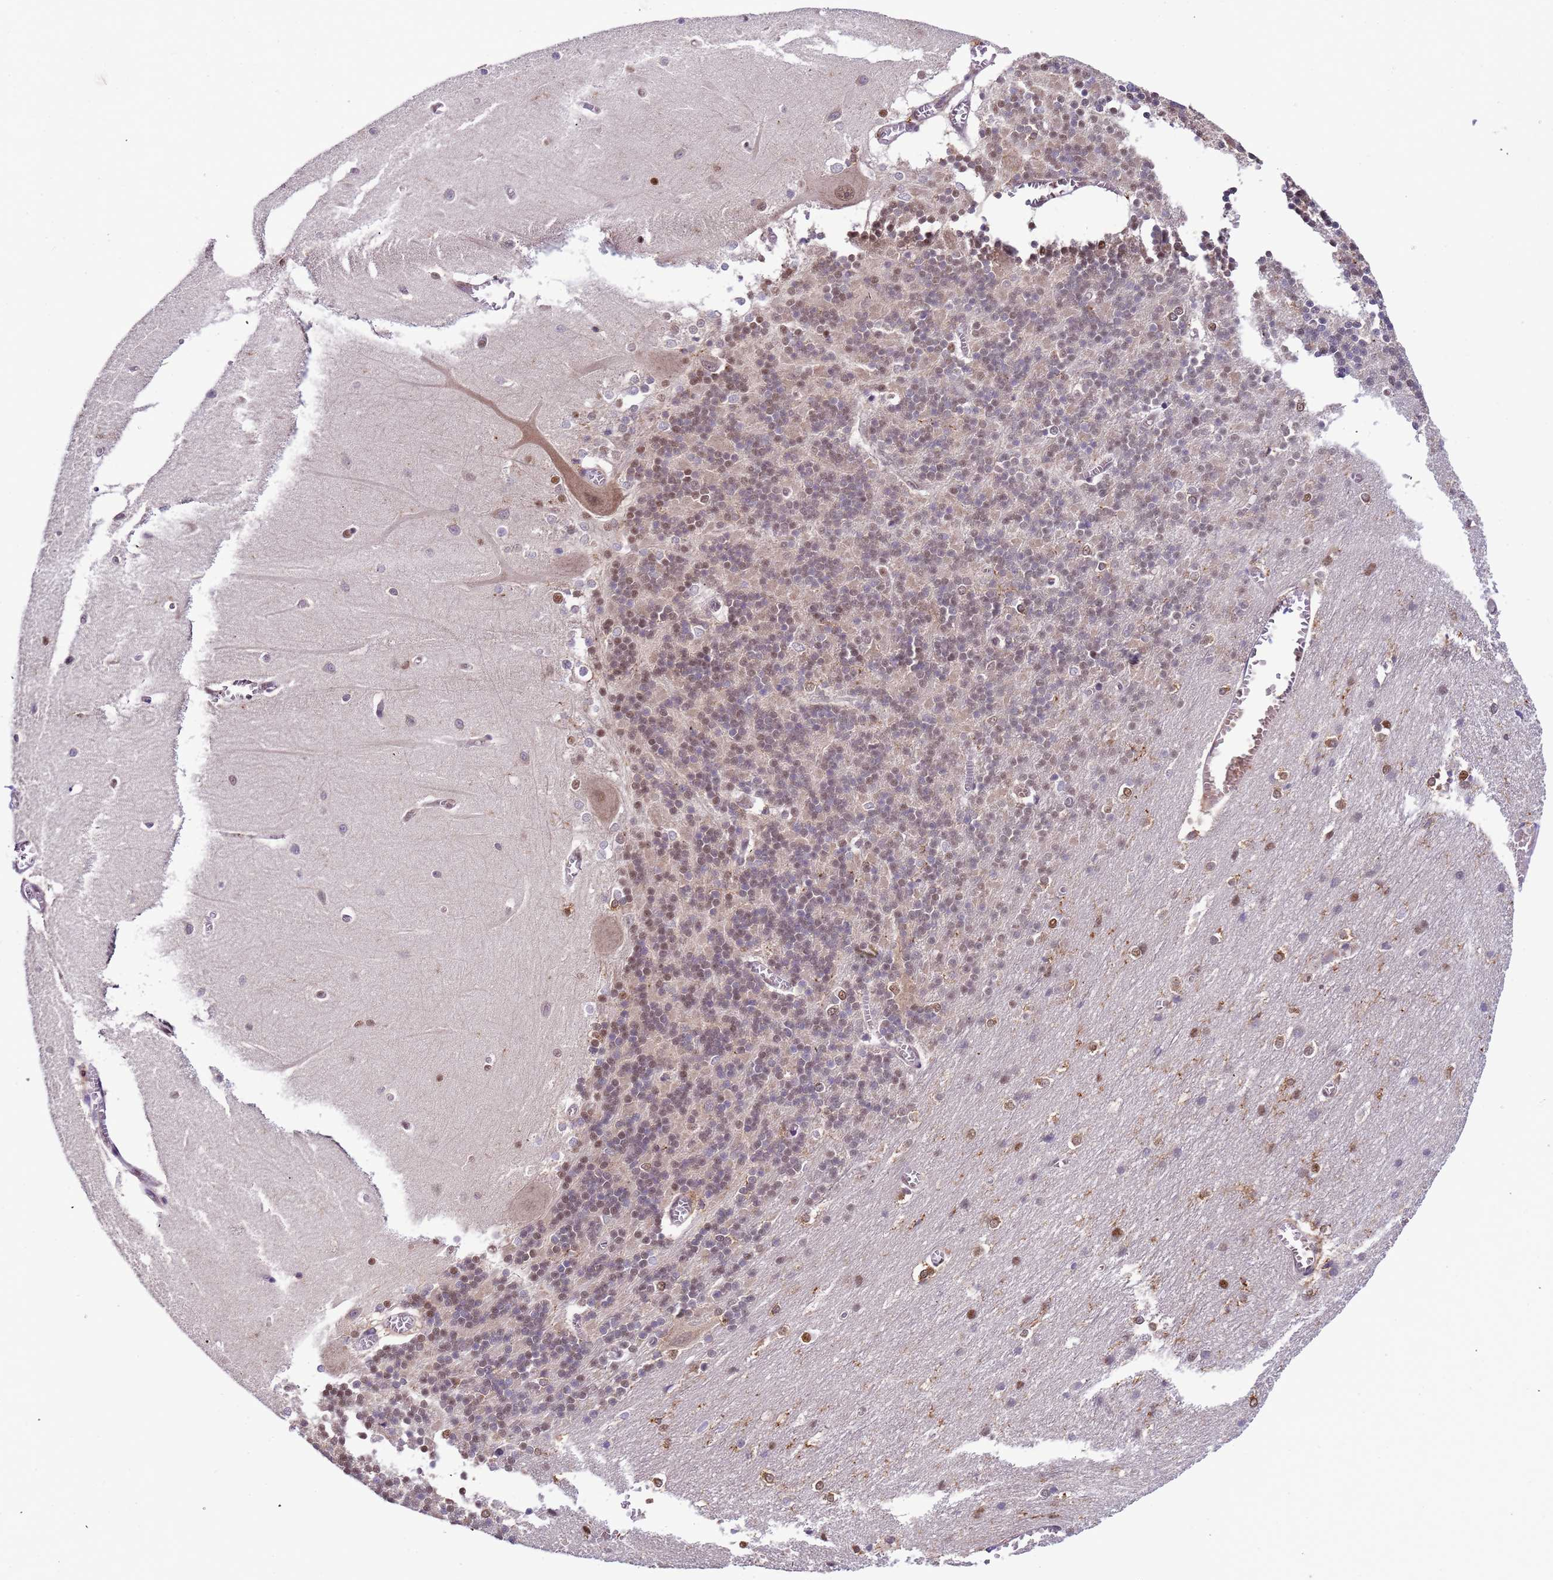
{"staining": {"intensity": "weak", "quantity": "25%-75%", "location": "cytoplasmic/membranous,nuclear"}, "tissue": "cerebellum", "cell_type": "Cells in granular layer", "image_type": "normal", "snomed": [{"axis": "morphology", "description": "Normal tissue, NOS"}, {"axis": "topography", "description": "Cerebellum"}], "caption": "A histopathology image showing weak cytoplasmic/membranous,nuclear staining in about 25%-75% of cells in granular layer in normal cerebellum, as visualized by brown immunohistochemical staining.", "gene": "CD53", "patient": {"sex": "male", "age": 37}}